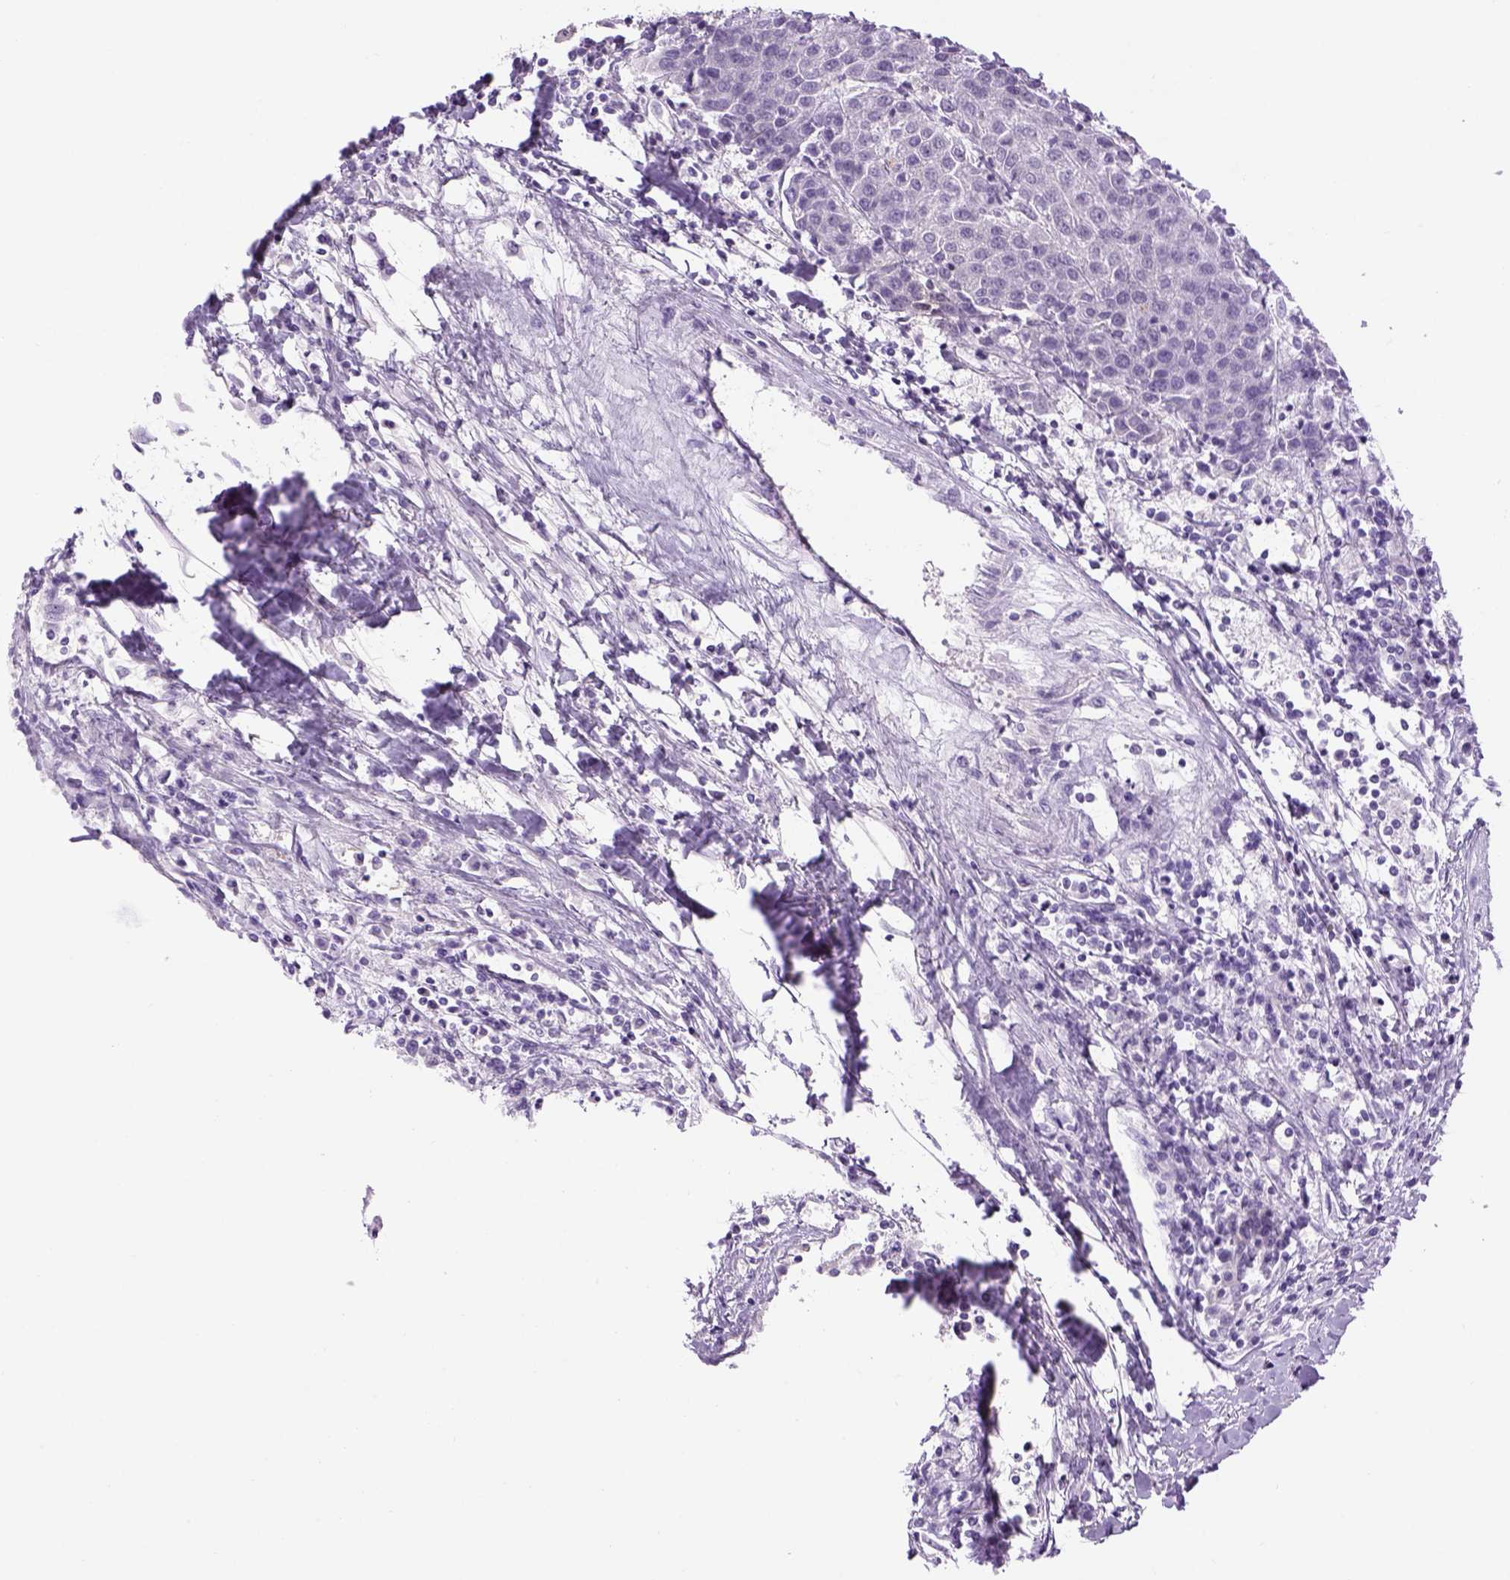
{"staining": {"intensity": "negative", "quantity": "none", "location": "none"}, "tissue": "urothelial cancer", "cell_type": "Tumor cells", "image_type": "cancer", "snomed": [{"axis": "morphology", "description": "Urothelial carcinoma, High grade"}, {"axis": "topography", "description": "Urinary bladder"}], "caption": "A high-resolution histopathology image shows immunohistochemistry (IHC) staining of urothelial cancer, which exhibits no significant expression in tumor cells.", "gene": "DBH", "patient": {"sex": "female", "age": 85}}